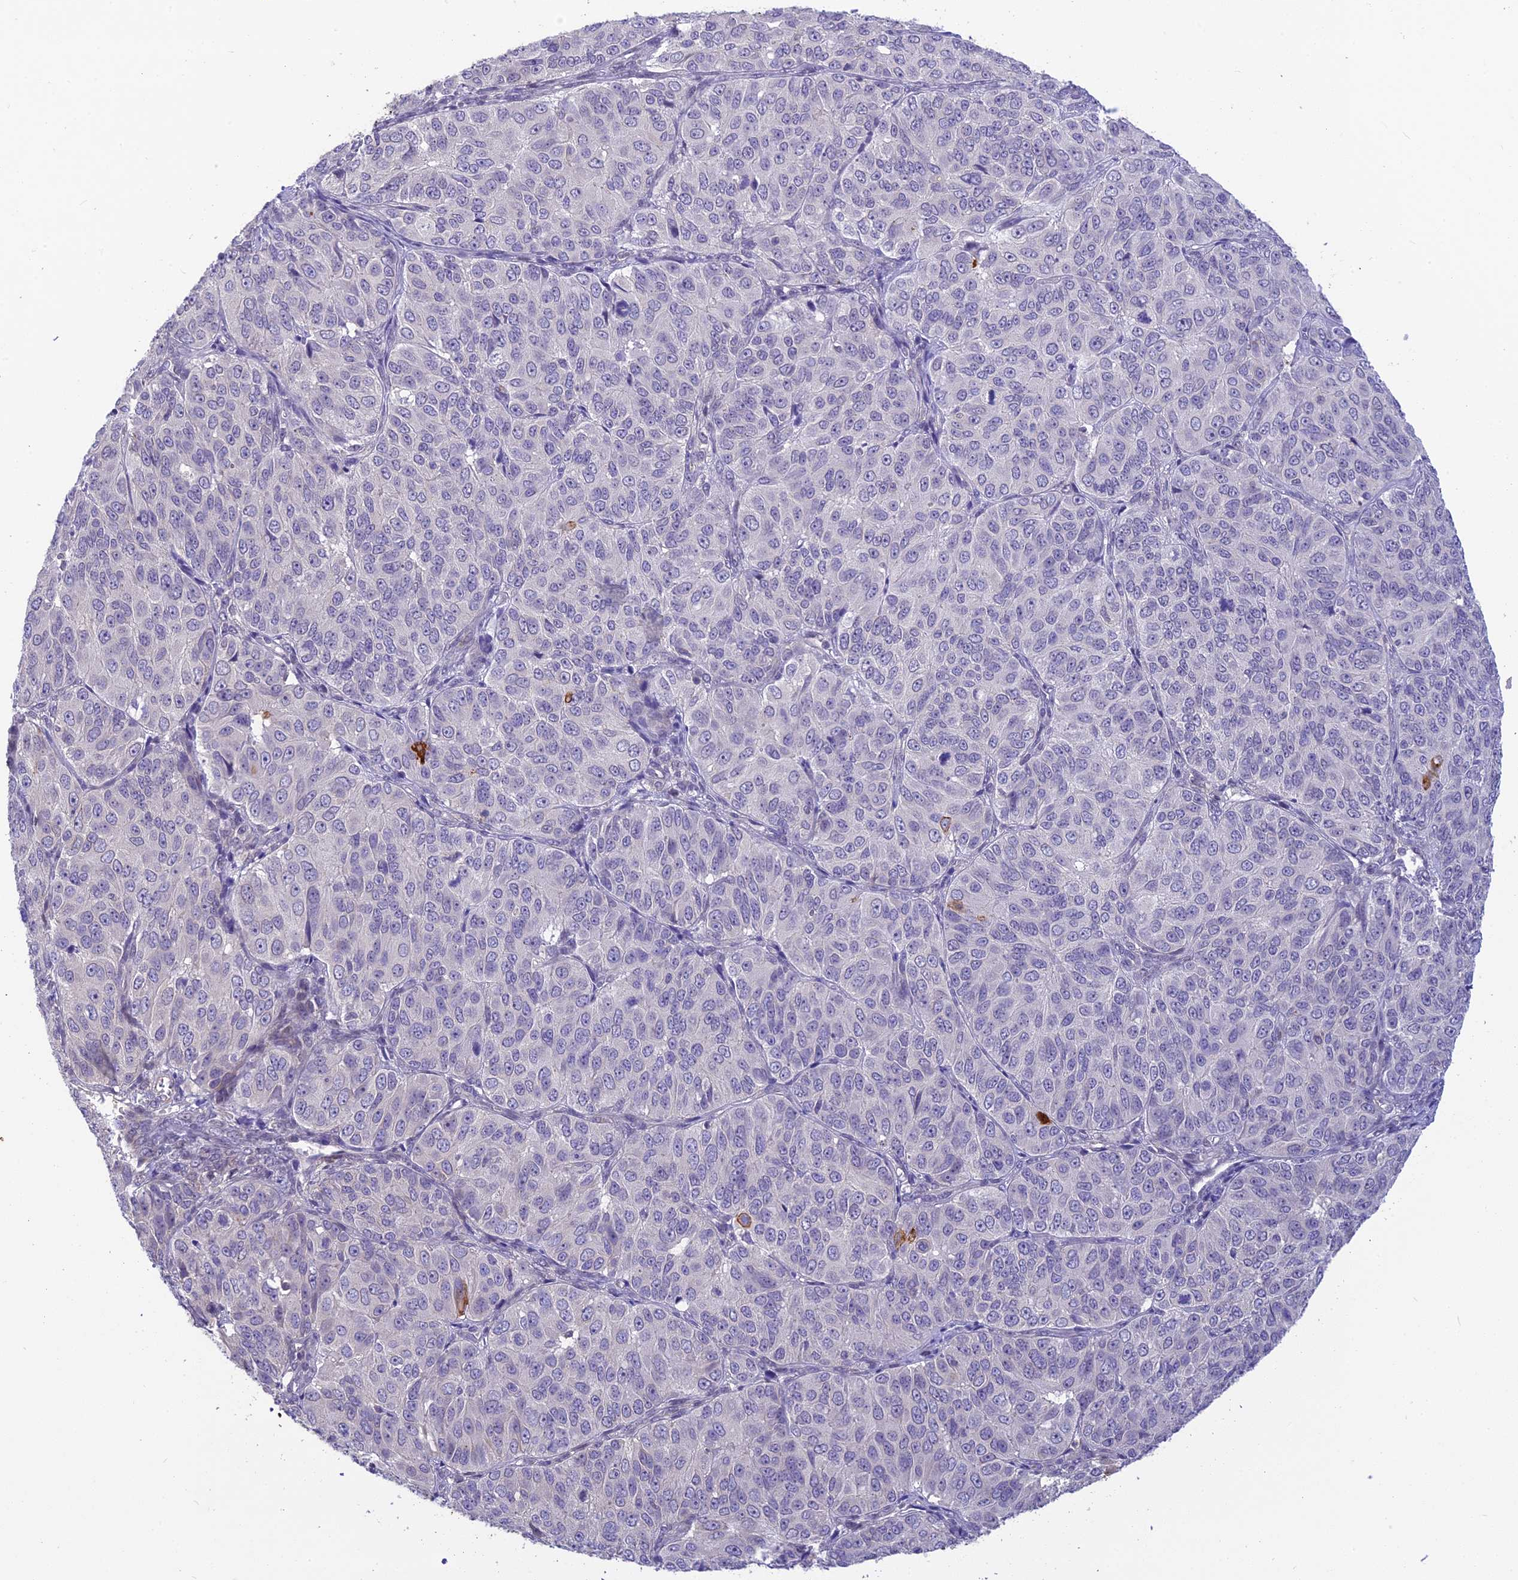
{"staining": {"intensity": "negative", "quantity": "none", "location": "none"}, "tissue": "ovarian cancer", "cell_type": "Tumor cells", "image_type": "cancer", "snomed": [{"axis": "morphology", "description": "Carcinoma, endometroid"}, {"axis": "topography", "description": "Ovary"}], "caption": "Photomicrograph shows no significant protein positivity in tumor cells of ovarian endometroid carcinoma.", "gene": "BMT2", "patient": {"sex": "female", "age": 51}}